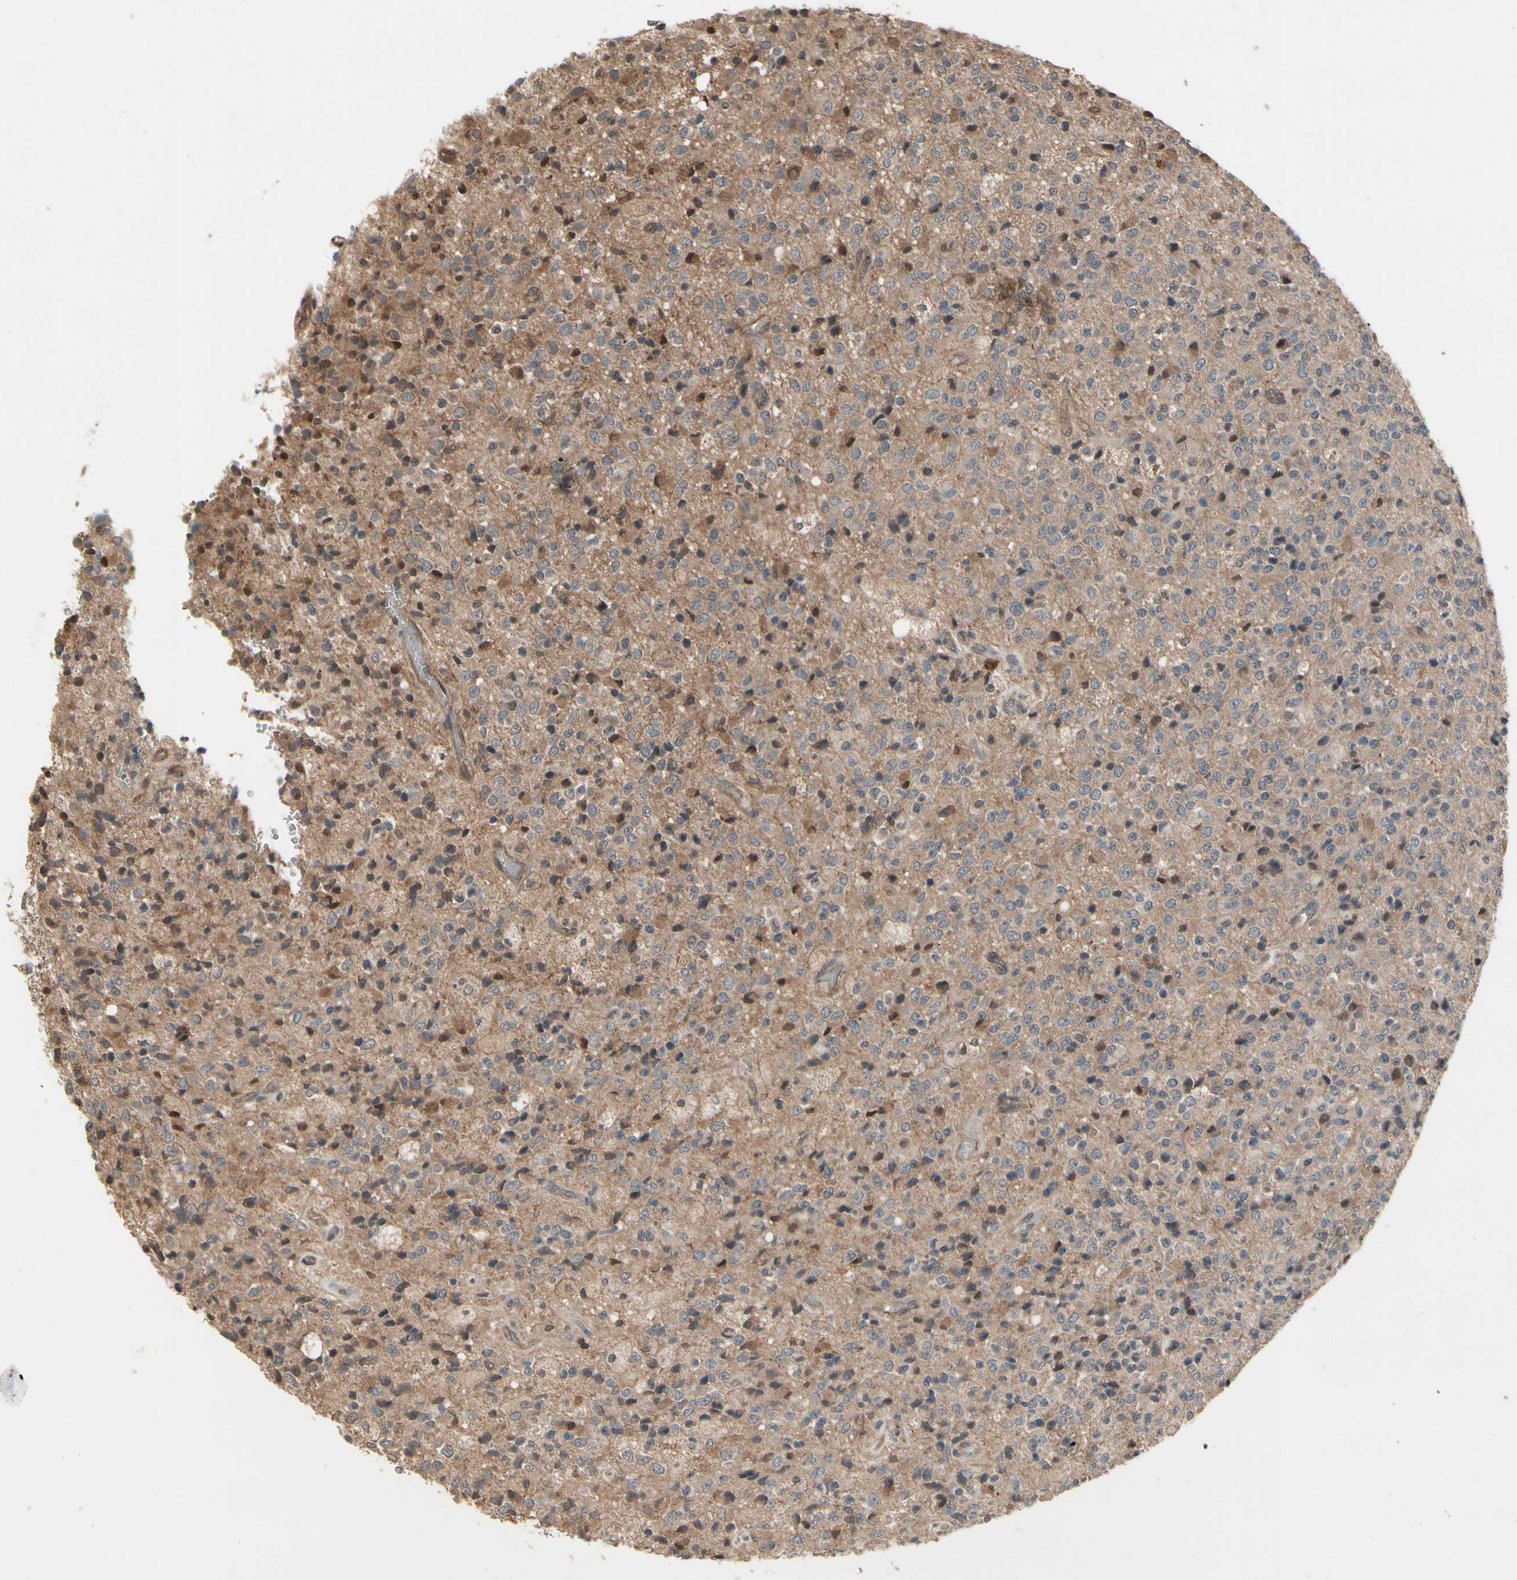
{"staining": {"intensity": "weak", "quantity": ">75%", "location": "cytoplasmic/membranous,nuclear"}, "tissue": "glioma", "cell_type": "Tumor cells", "image_type": "cancer", "snomed": [{"axis": "morphology", "description": "Glioma, malignant, High grade"}, {"axis": "topography", "description": "pancreas cauda"}], "caption": "The photomicrograph demonstrates staining of malignant glioma (high-grade), revealing weak cytoplasmic/membranous and nuclear protein positivity (brown color) within tumor cells.", "gene": "PNPLA7", "patient": {"sex": "male", "age": 60}}